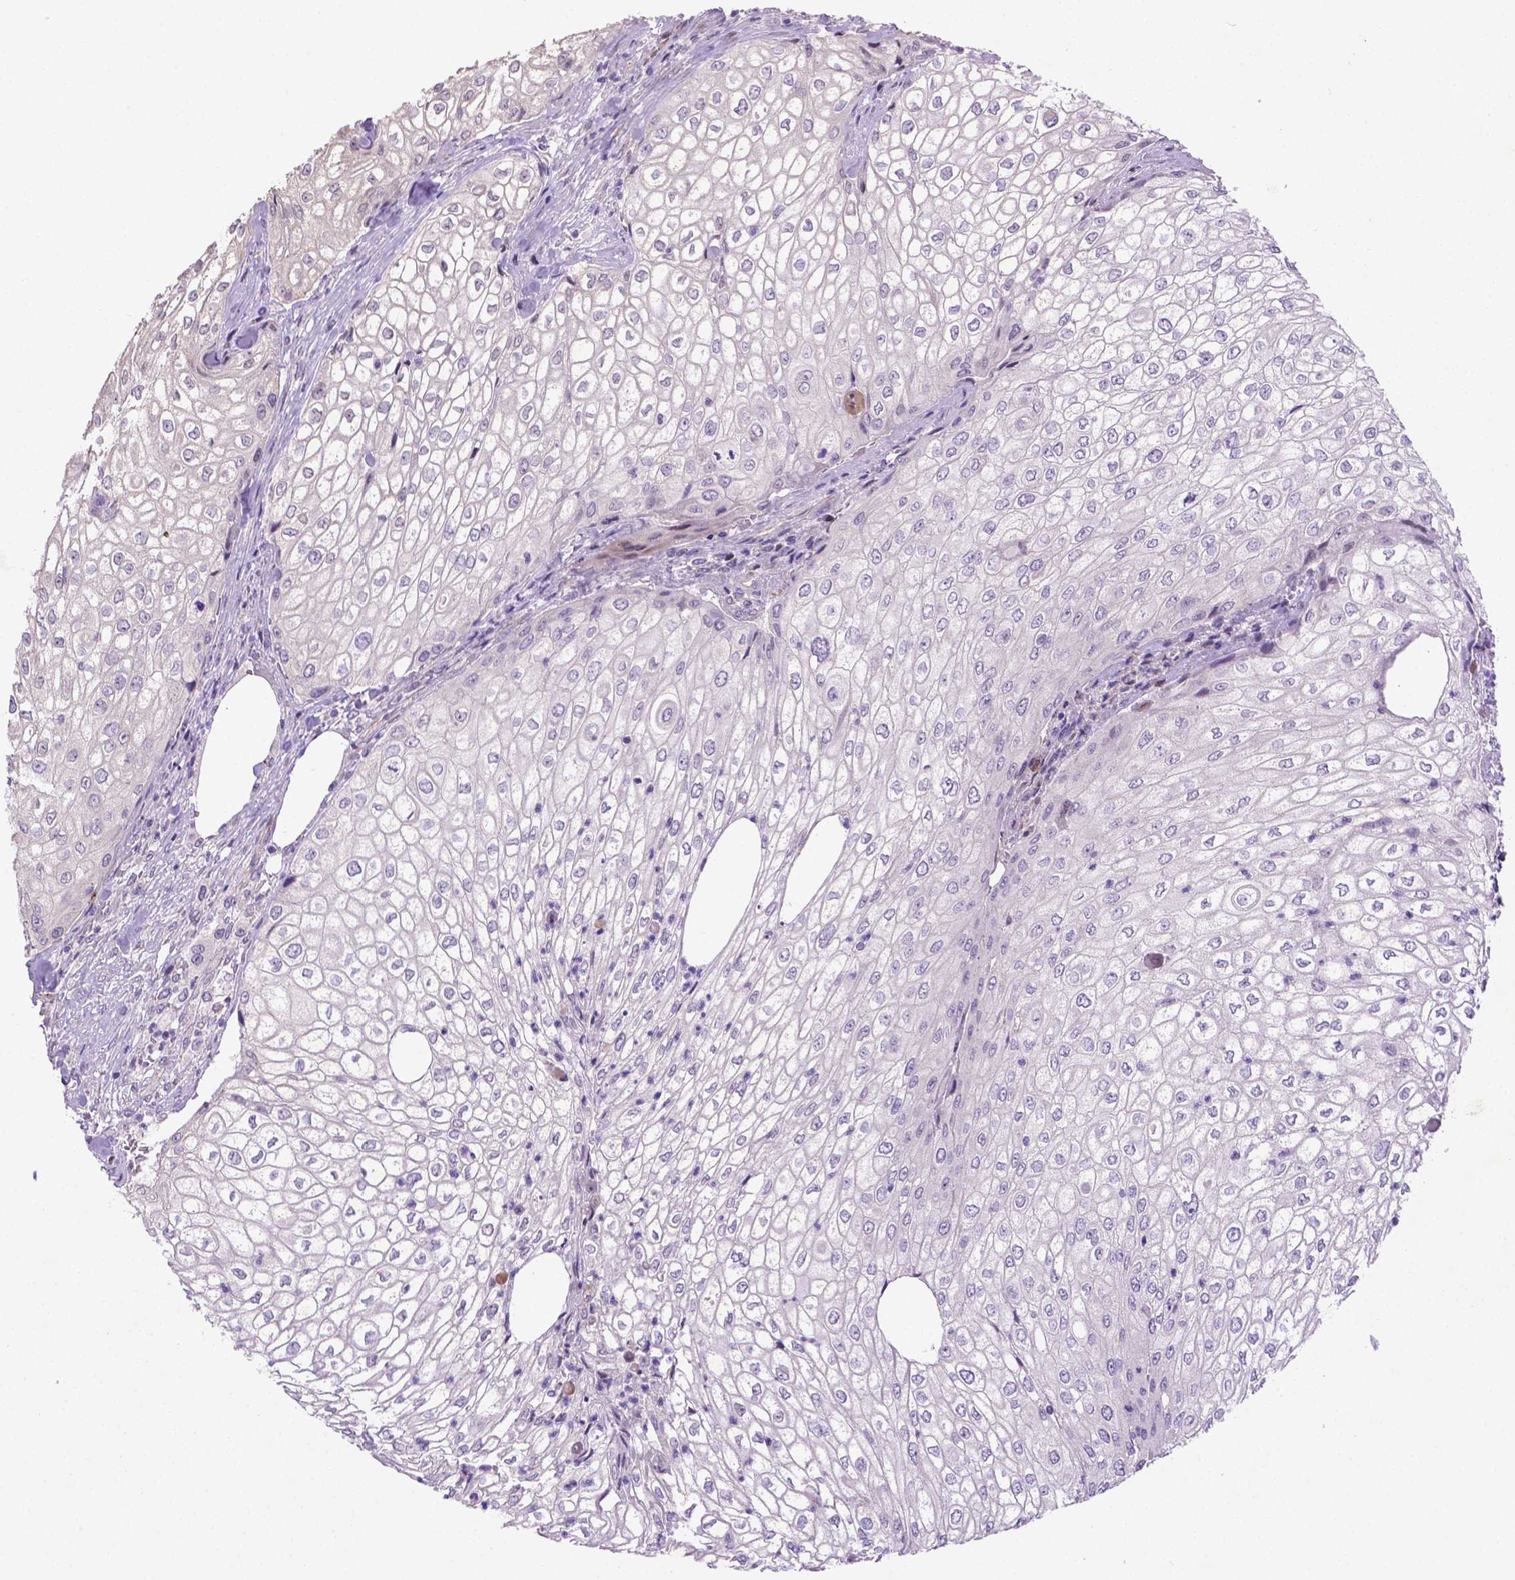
{"staining": {"intensity": "negative", "quantity": "none", "location": "none"}, "tissue": "urothelial cancer", "cell_type": "Tumor cells", "image_type": "cancer", "snomed": [{"axis": "morphology", "description": "Urothelial carcinoma, High grade"}, {"axis": "topography", "description": "Urinary bladder"}], "caption": "This is an immunohistochemistry (IHC) micrograph of urothelial carcinoma (high-grade). There is no expression in tumor cells.", "gene": "CCER2", "patient": {"sex": "male", "age": 62}}